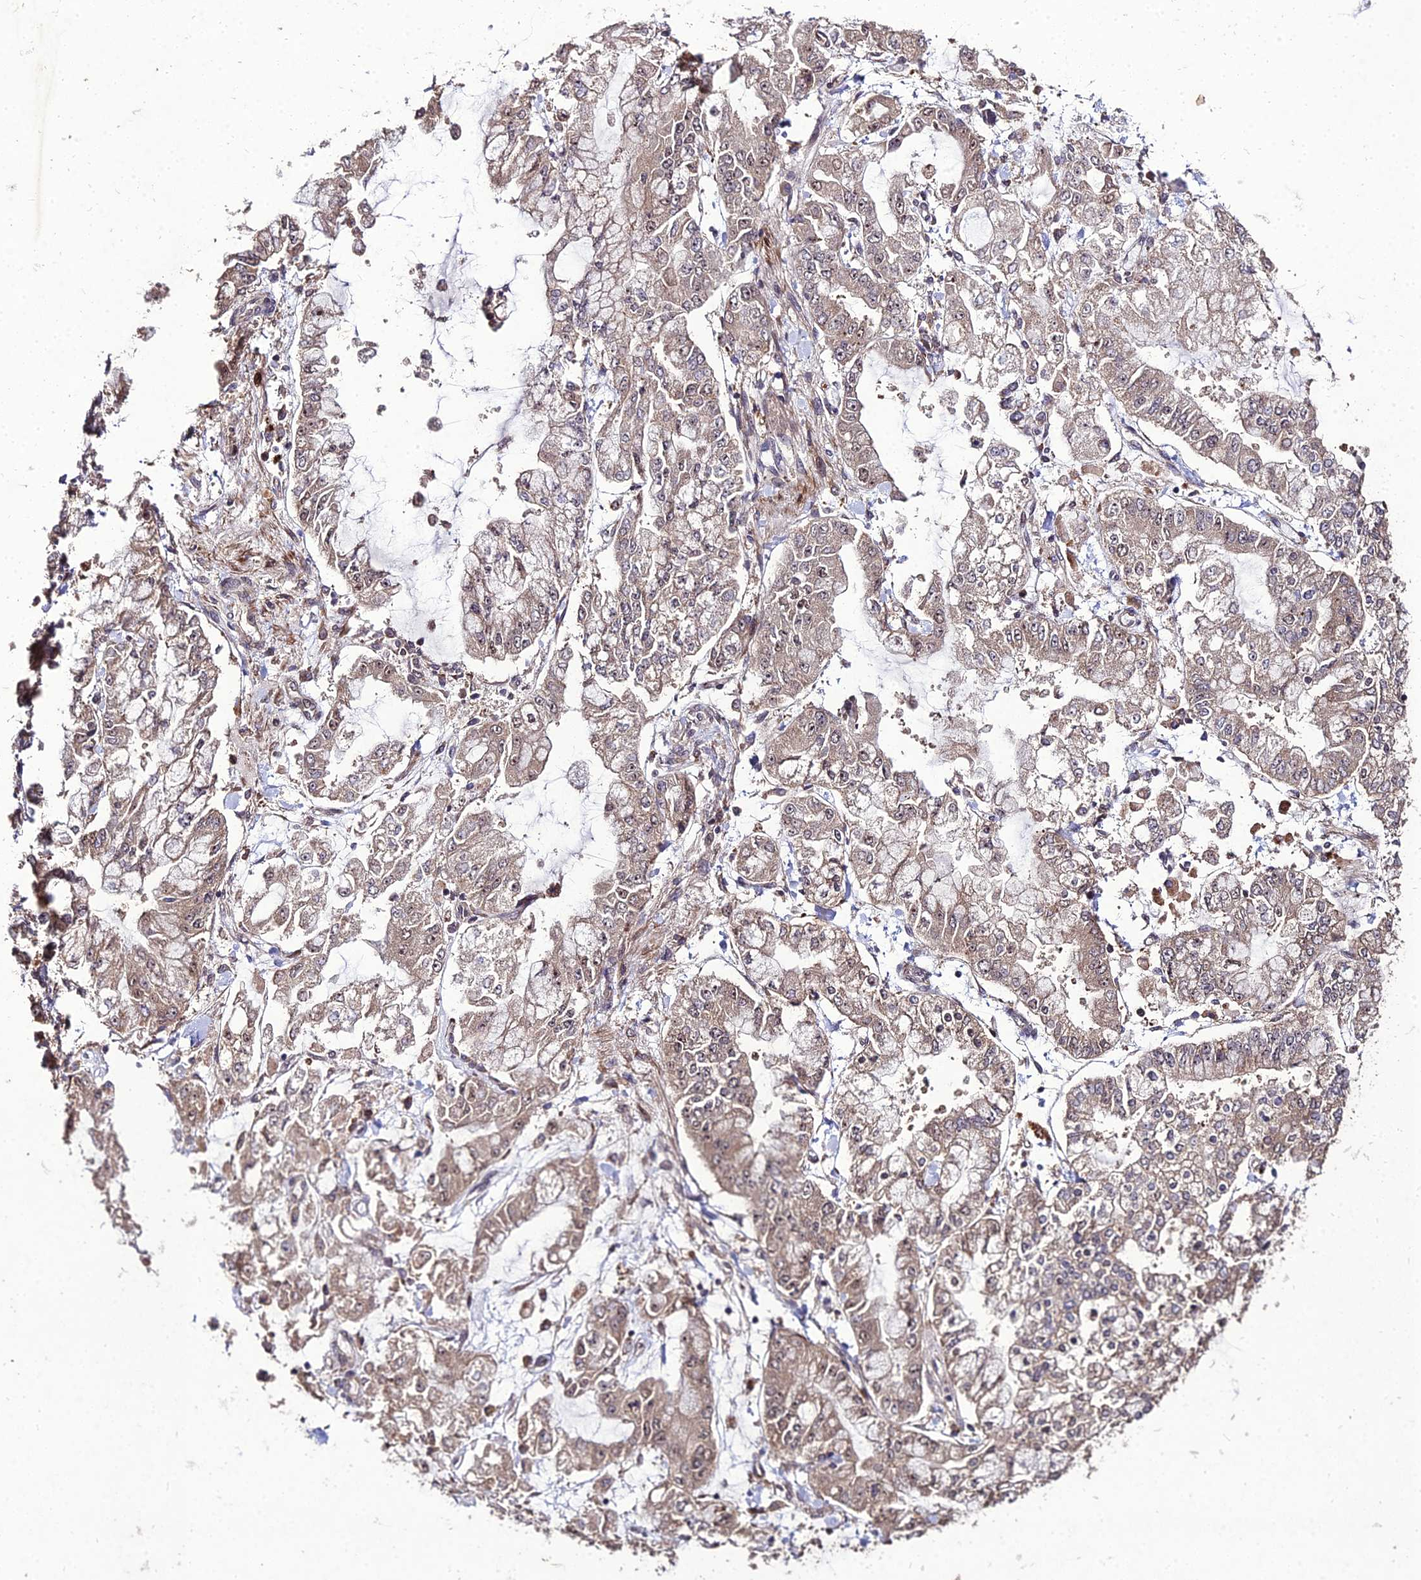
{"staining": {"intensity": "weak", "quantity": "25%-75%", "location": "cytoplasmic/membranous,nuclear"}, "tissue": "stomach cancer", "cell_type": "Tumor cells", "image_type": "cancer", "snomed": [{"axis": "morphology", "description": "Normal tissue, NOS"}, {"axis": "morphology", "description": "Adenocarcinoma, NOS"}, {"axis": "topography", "description": "Stomach, upper"}, {"axis": "topography", "description": "Stomach"}], "caption": "Stomach cancer stained for a protein shows weak cytoplasmic/membranous and nuclear positivity in tumor cells. (Stains: DAB (3,3'-diaminobenzidine) in brown, nuclei in blue, Microscopy: brightfield microscopy at high magnification).", "gene": "ZNF766", "patient": {"sex": "male", "age": 76}}